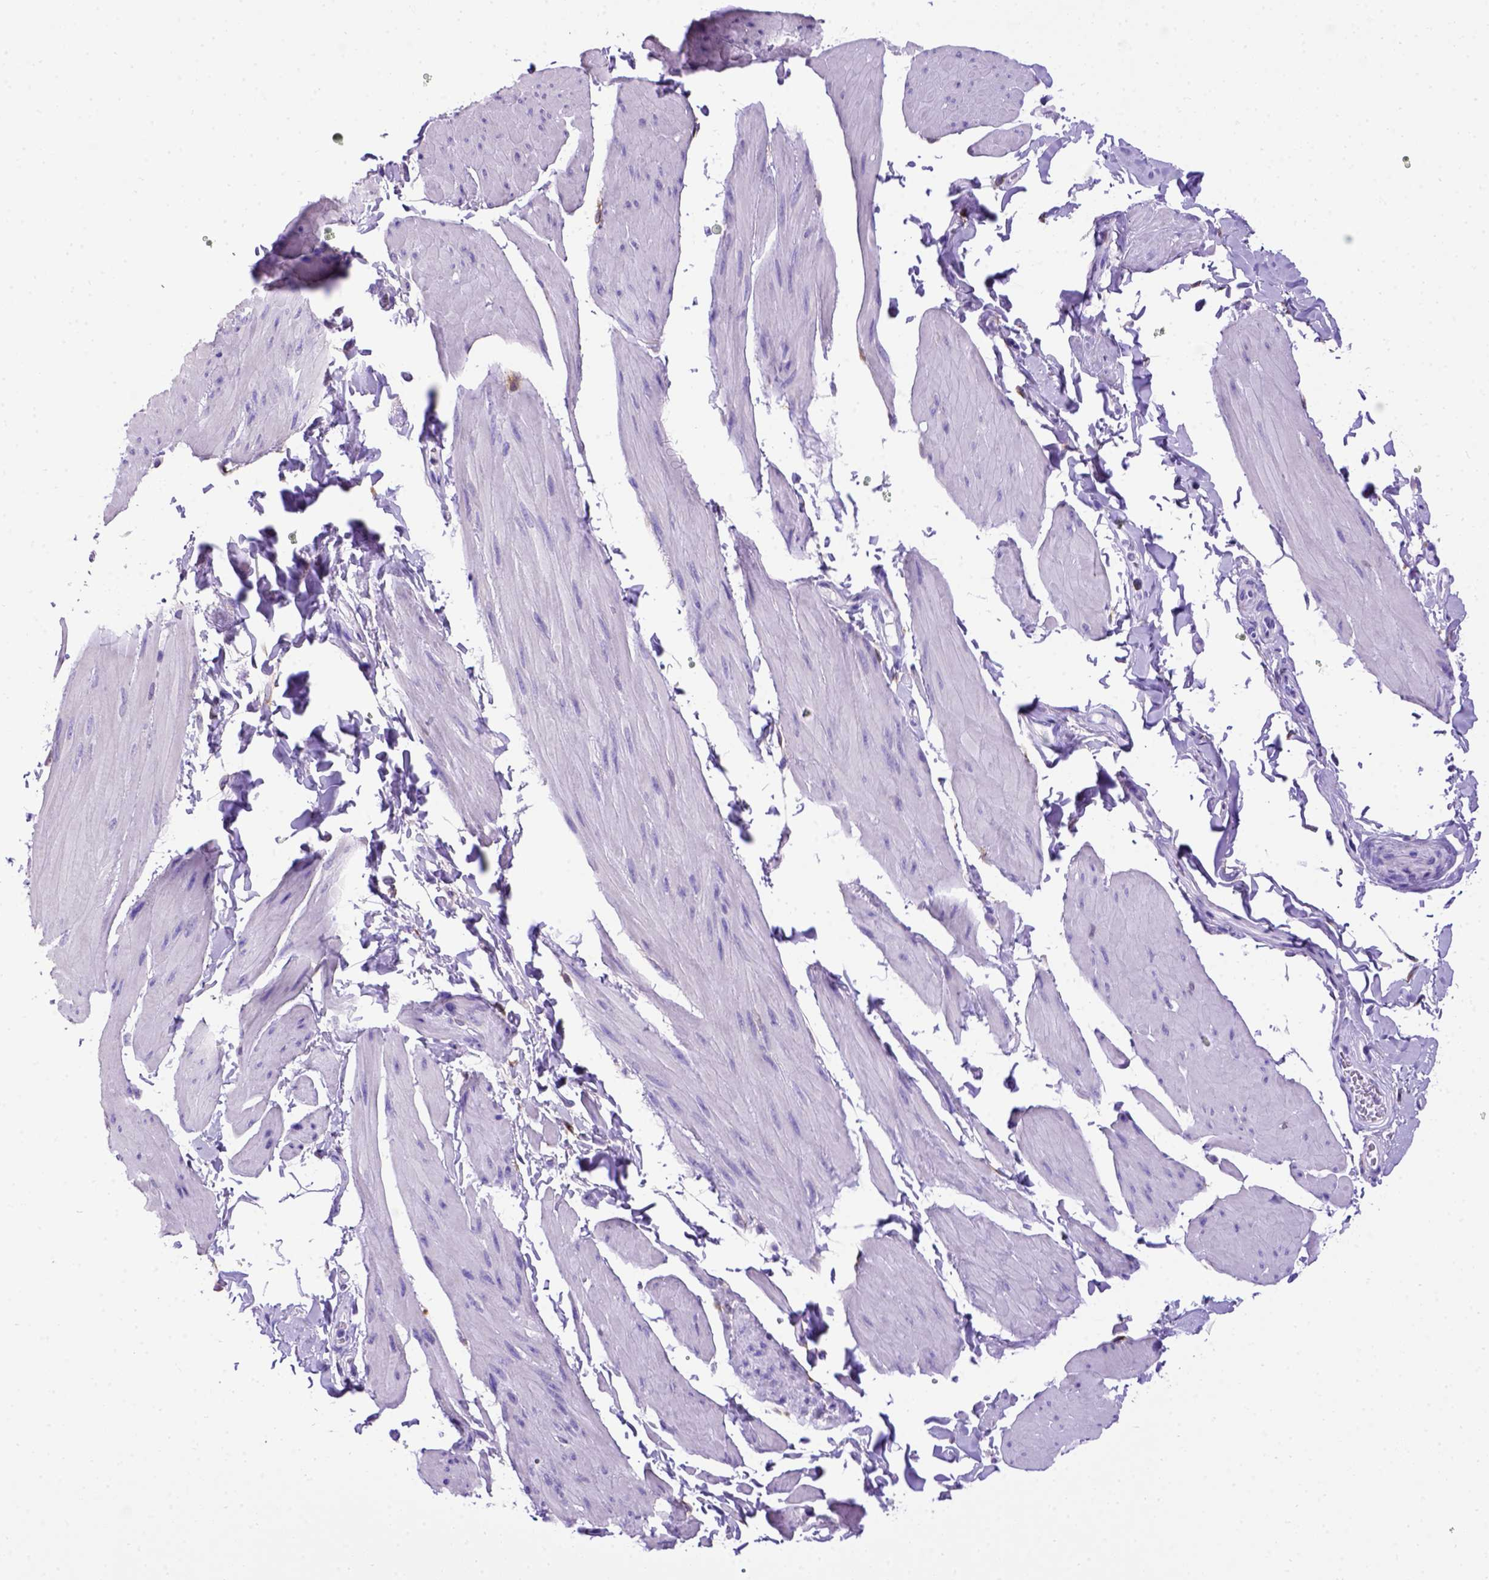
{"staining": {"intensity": "negative", "quantity": "none", "location": "none"}, "tissue": "smooth muscle", "cell_type": "Smooth muscle cells", "image_type": "normal", "snomed": [{"axis": "morphology", "description": "Normal tissue, NOS"}, {"axis": "topography", "description": "Adipose tissue"}, {"axis": "topography", "description": "Smooth muscle"}, {"axis": "topography", "description": "Peripheral nerve tissue"}], "caption": "A high-resolution histopathology image shows IHC staining of benign smooth muscle, which demonstrates no significant staining in smooth muscle cells.", "gene": "PTGES", "patient": {"sex": "male", "age": 83}}